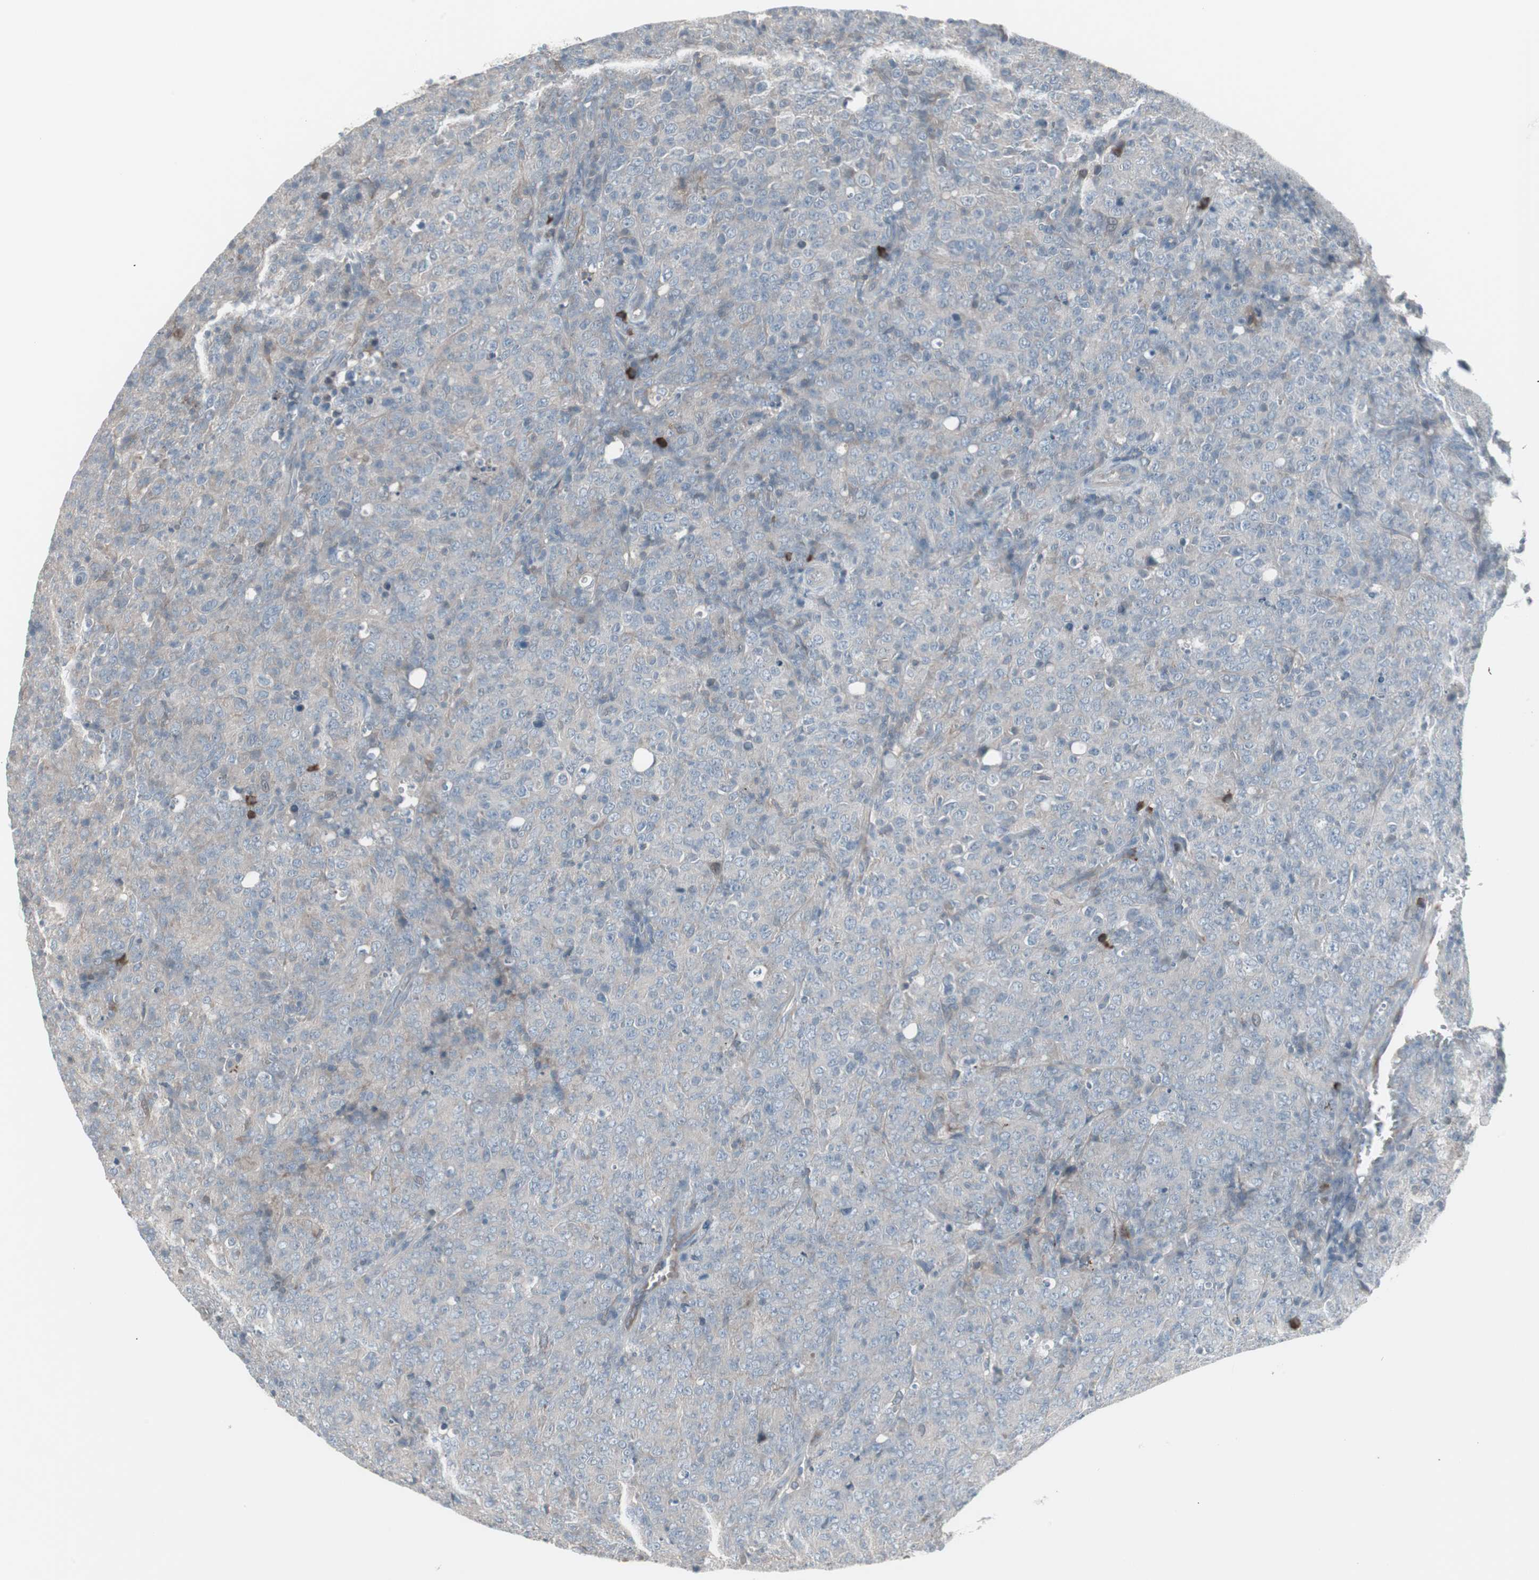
{"staining": {"intensity": "weak", "quantity": "<25%", "location": "cytoplasmic/membranous"}, "tissue": "lymphoma", "cell_type": "Tumor cells", "image_type": "cancer", "snomed": [{"axis": "morphology", "description": "Malignant lymphoma, non-Hodgkin's type, High grade"}, {"axis": "topography", "description": "Tonsil"}], "caption": "DAB (3,3'-diaminobenzidine) immunohistochemical staining of malignant lymphoma, non-Hodgkin's type (high-grade) exhibits no significant positivity in tumor cells.", "gene": "ZSCAN32", "patient": {"sex": "female", "age": 36}}